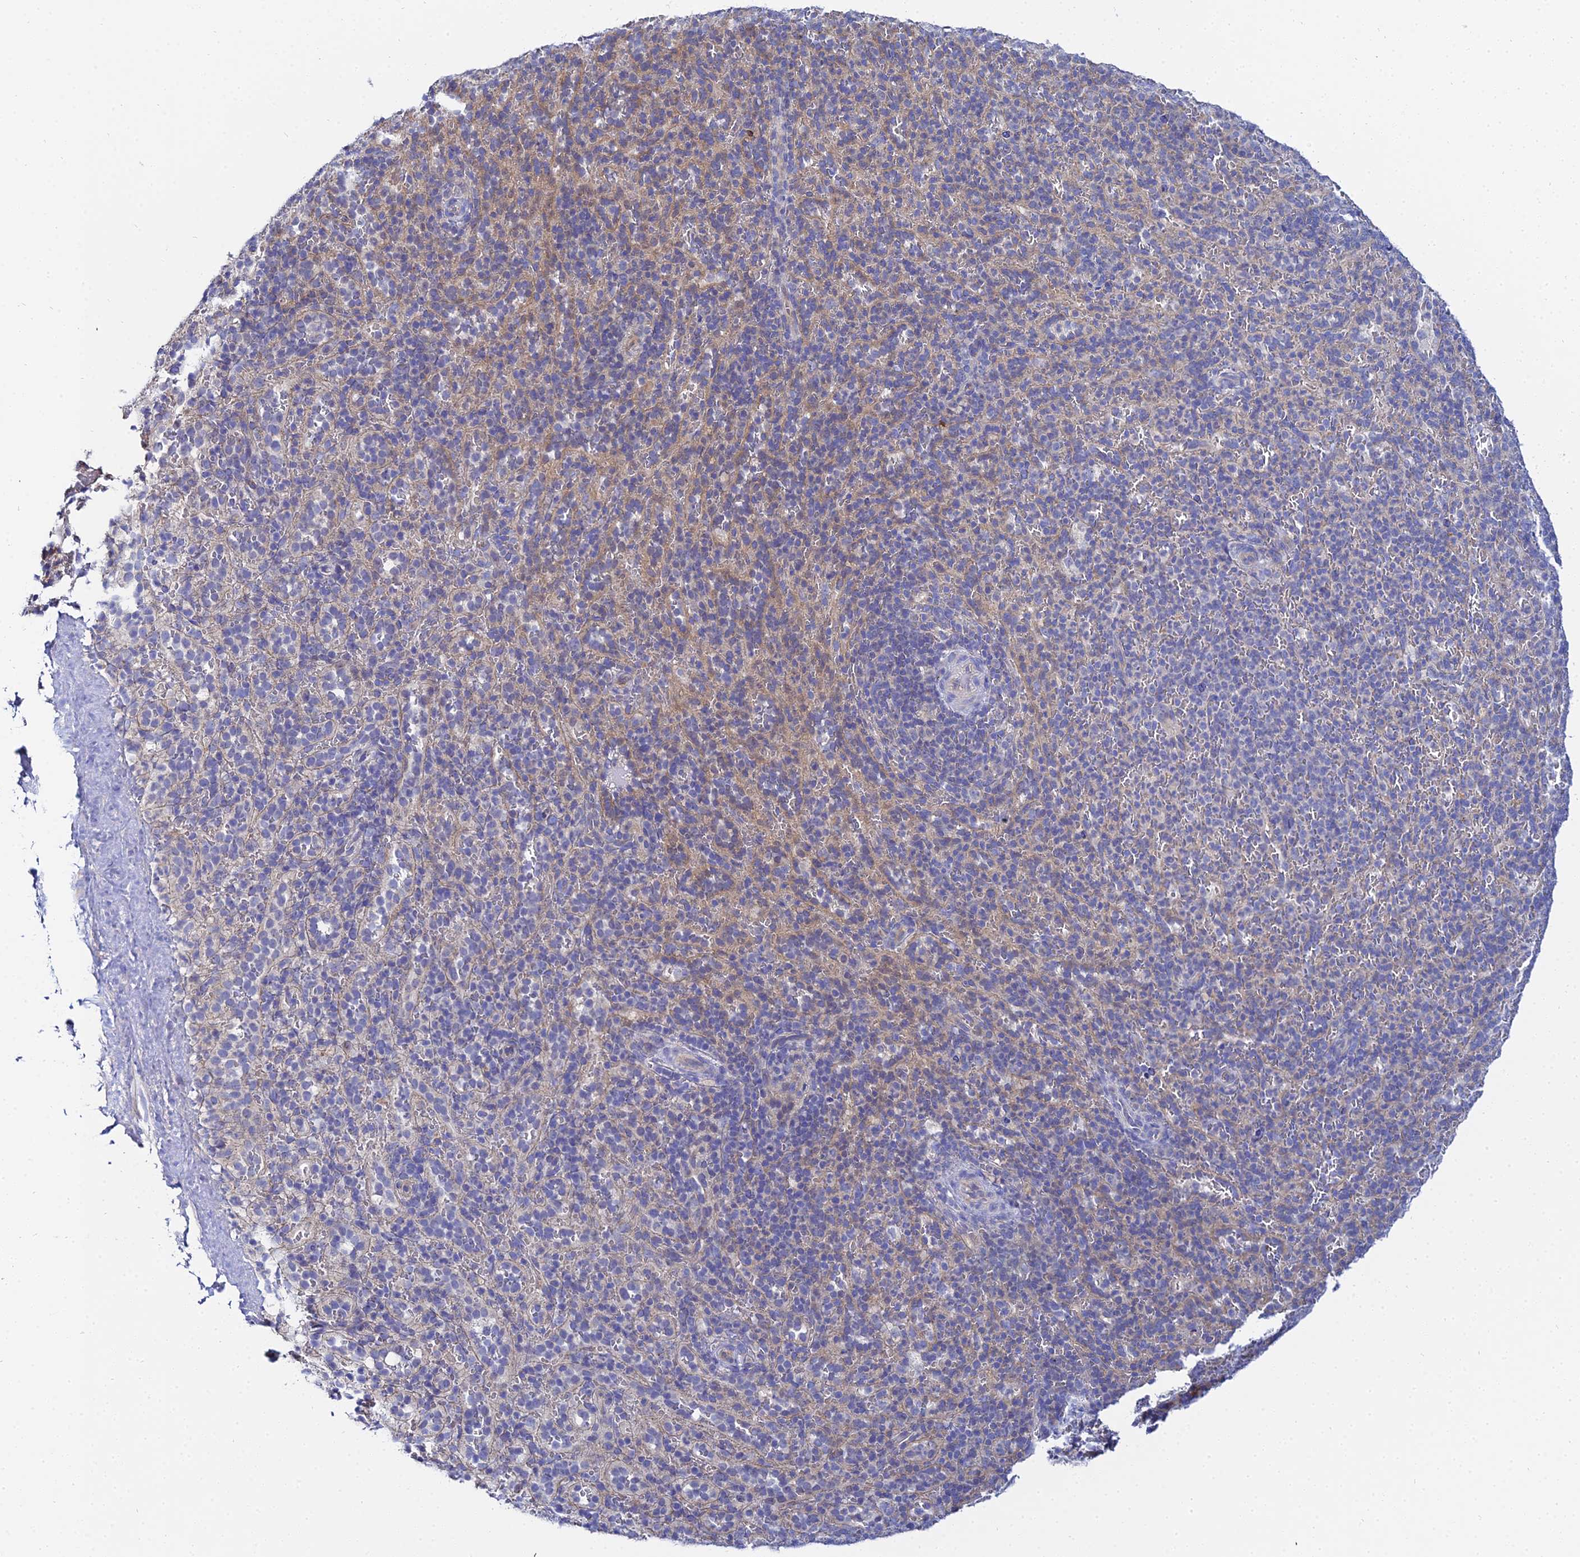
{"staining": {"intensity": "negative", "quantity": "none", "location": "none"}, "tissue": "spleen", "cell_type": "Cells in red pulp", "image_type": "normal", "snomed": [{"axis": "morphology", "description": "Normal tissue, NOS"}, {"axis": "topography", "description": "Spleen"}], "caption": "Immunohistochemistry (IHC) histopathology image of benign spleen stained for a protein (brown), which reveals no positivity in cells in red pulp.", "gene": "APOBEC3H", "patient": {"sex": "female", "age": 21}}